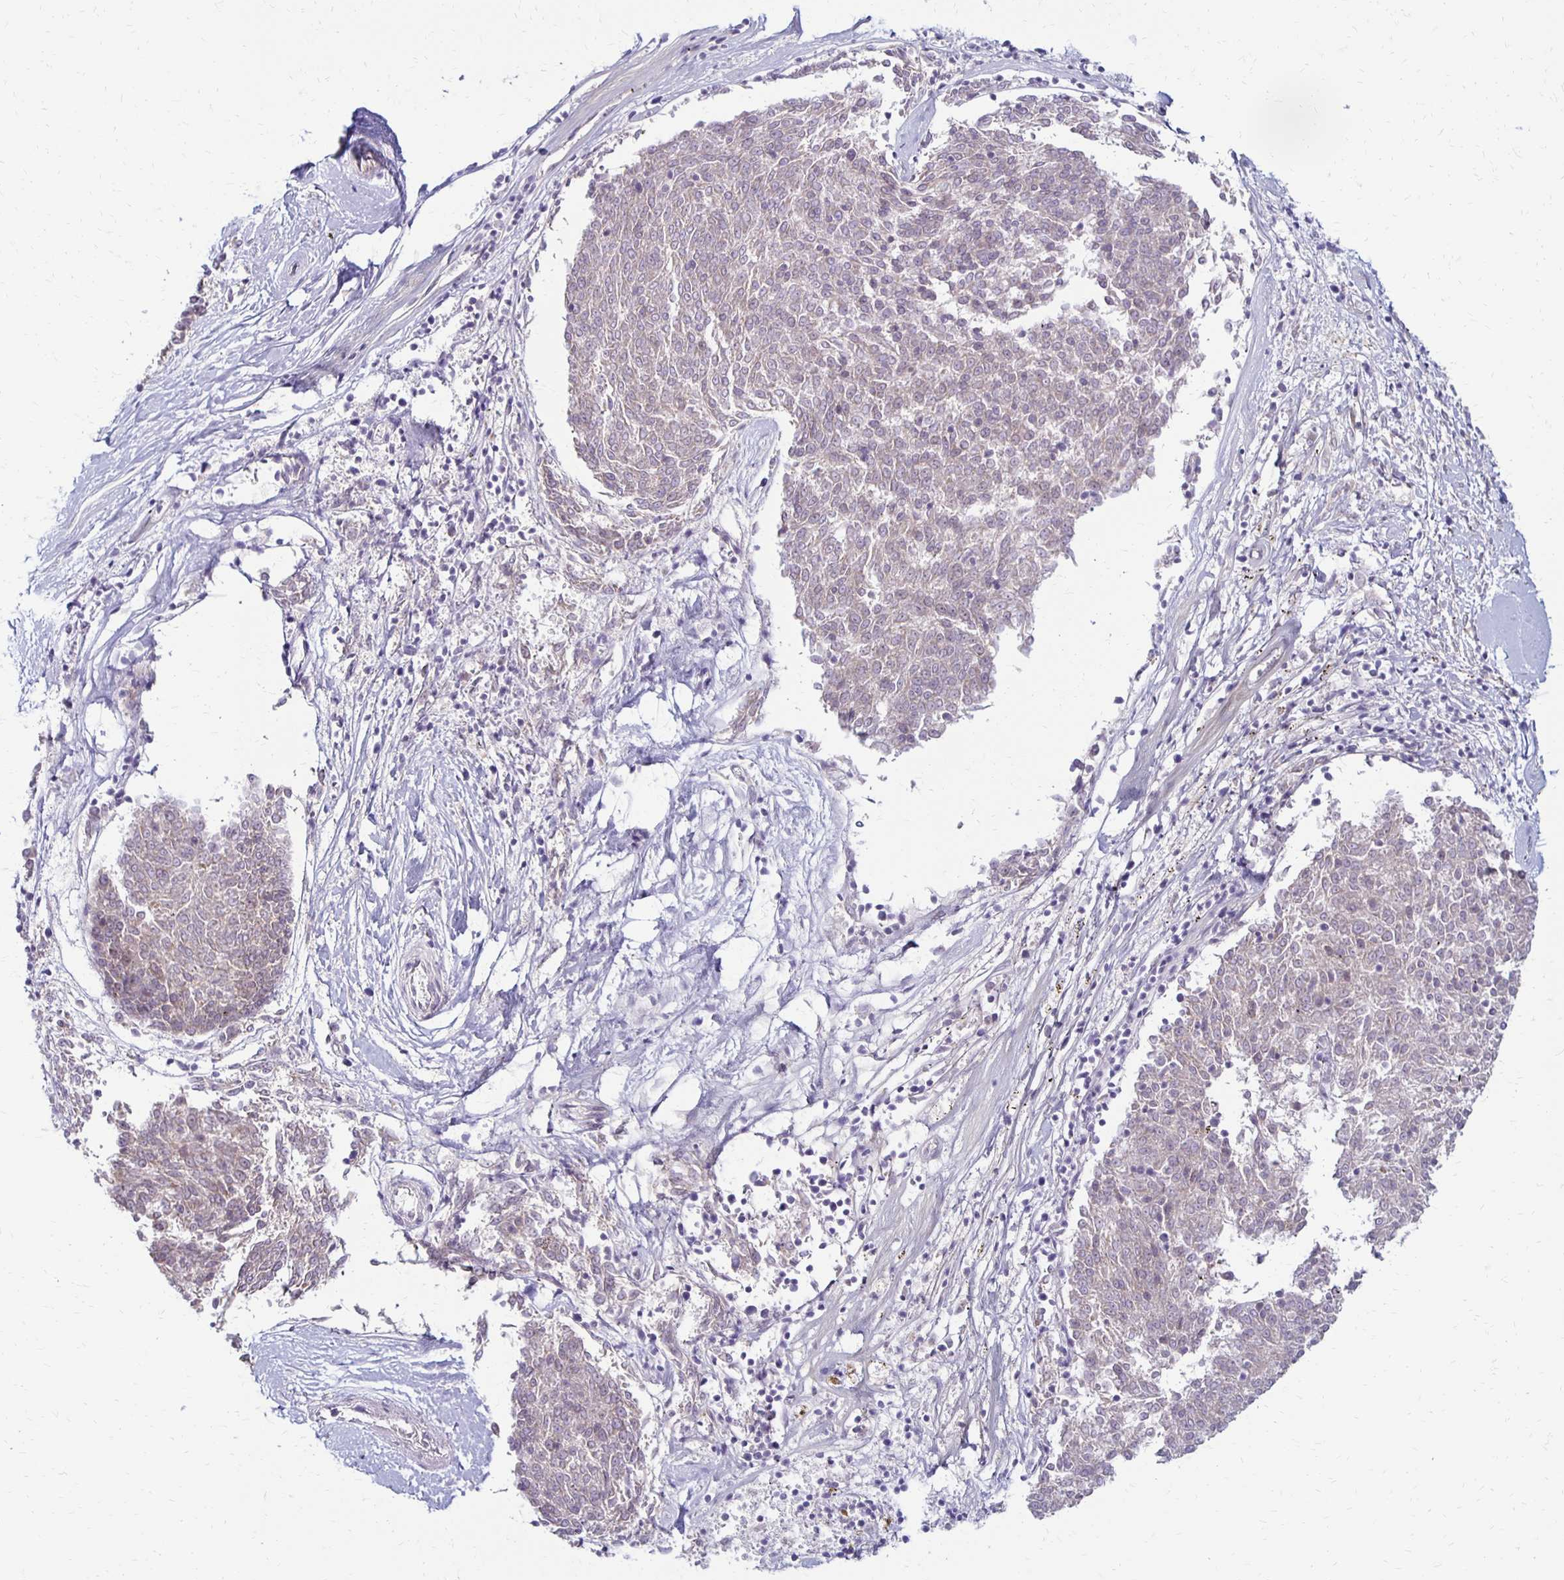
{"staining": {"intensity": "negative", "quantity": "none", "location": "none"}, "tissue": "melanoma", "cell_type": "Tumor cells", "image_type": "cancer", "snomed": [{"axis": "morphology", "description": "Malignant melanoma, NOS"}, {"axis": "topography", "description": "Skin"}], "caption": "Tumor cells show no significant protein expression in melanoma.", "gene": "KATNBL1", "patient": {"sex": "female", "age": 72}}